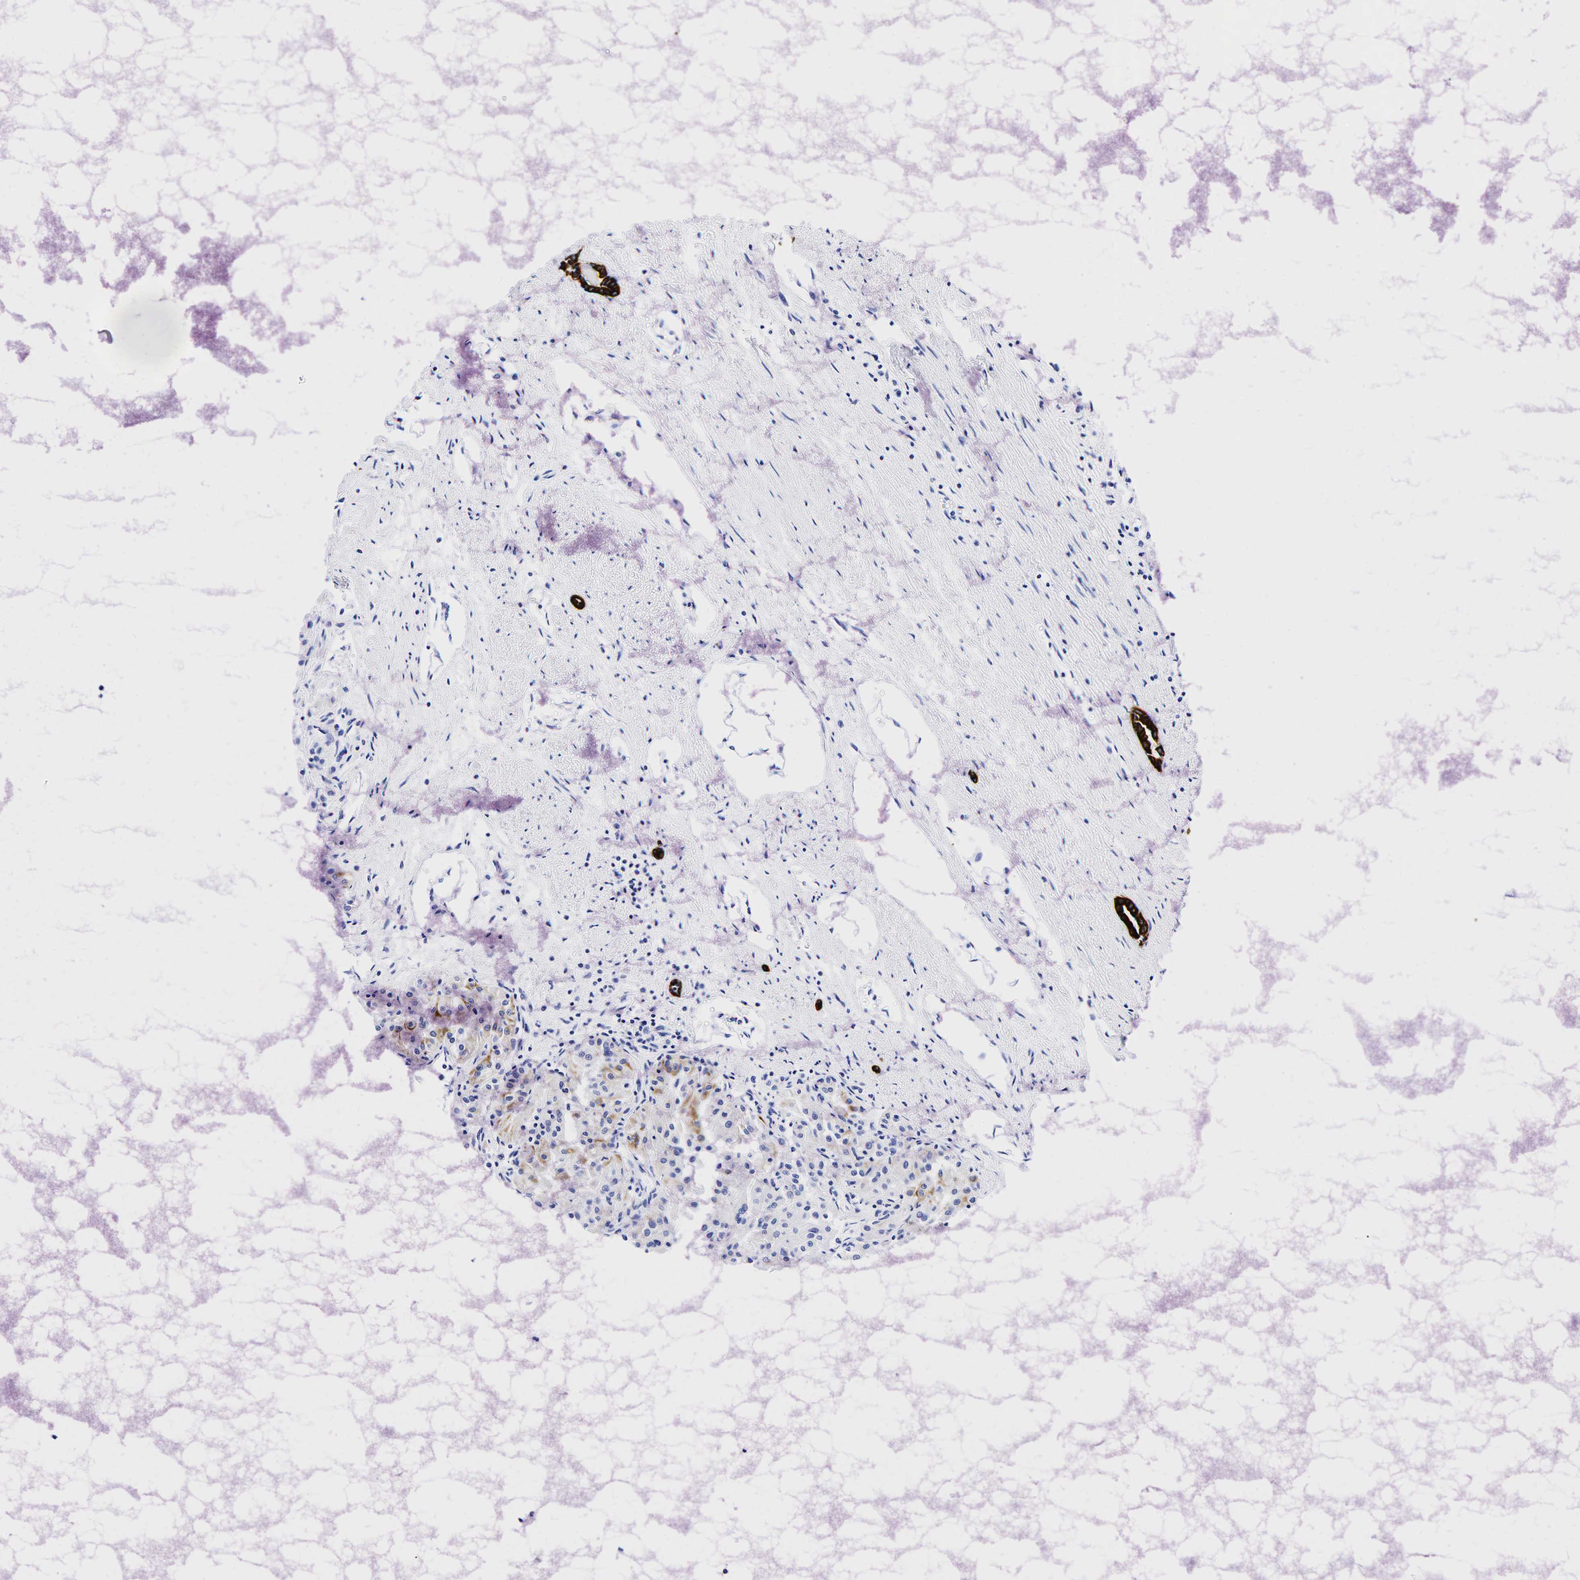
{"staining": {"intensity": "negative", "quantity": "none", "location": "none"}, "tissue": "renal cancer", "cell_type": "Tumor cells", "image_type": "cancer", "snomed": [{"axis": "morphology", "description": "Adenocarcinoma, NOS"}, {"axis": "topography", "description": "Kidney"}], "caption": "Immunohistochemistry (IHC) of human adenocarcinoma (renal) reveals no staining in tumor cells.", "gene": "KRT19", "patient": {"sex": "male", "age": 78}}